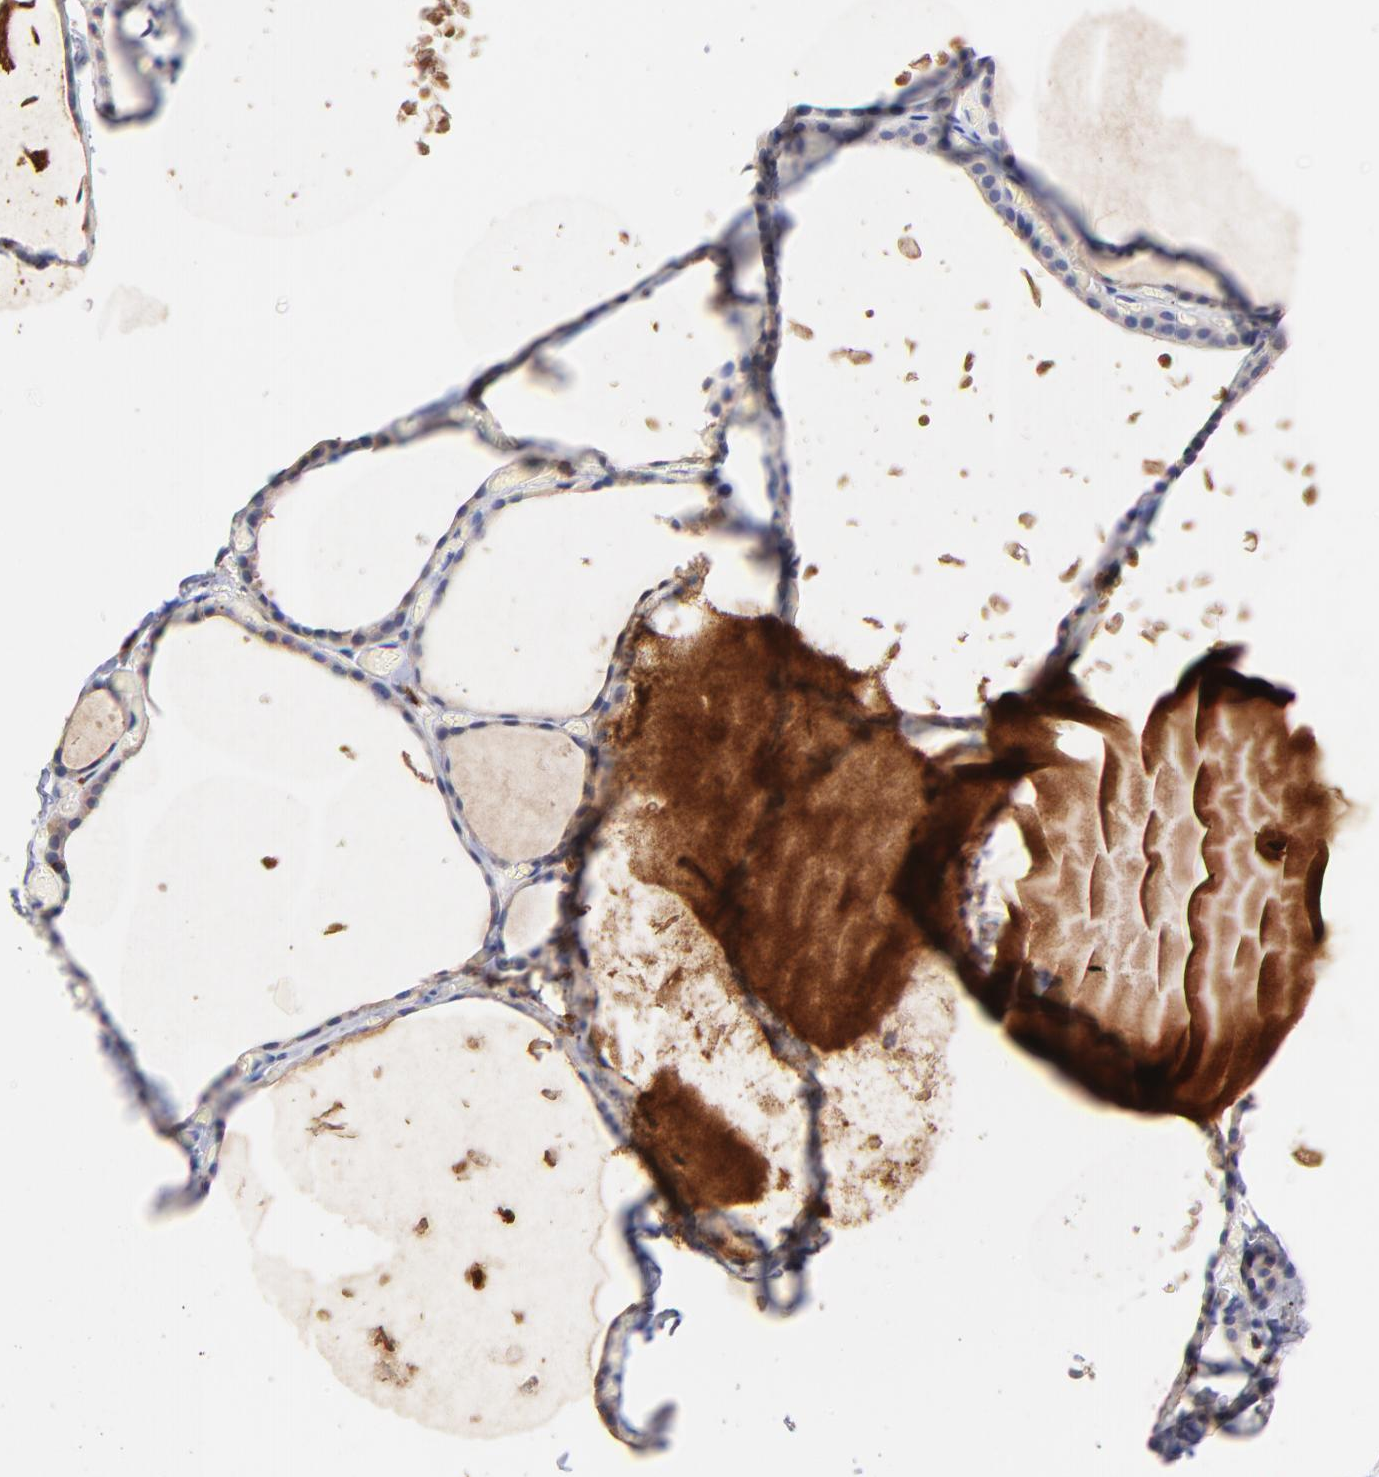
{"staining": {"intensity": "negative", "quantity": "none", "location": "none"}, "tissue": "thyroid gland", "cell_type": "Glandular cells", "image_type": "normal", "snomed": [{"axis": "morphology", "description": "Normal tissue, NOS"}, {"axis": "topography", "description": "Thyroid gland"}], "caption": "This is a photomicrograph of immunohistochemistry (IHC) staining of benign thyroid gland, which shows no positivity in glandular cells.", "gene": "KREMEN2", "patient": {"sex": "female", "age": 22}}